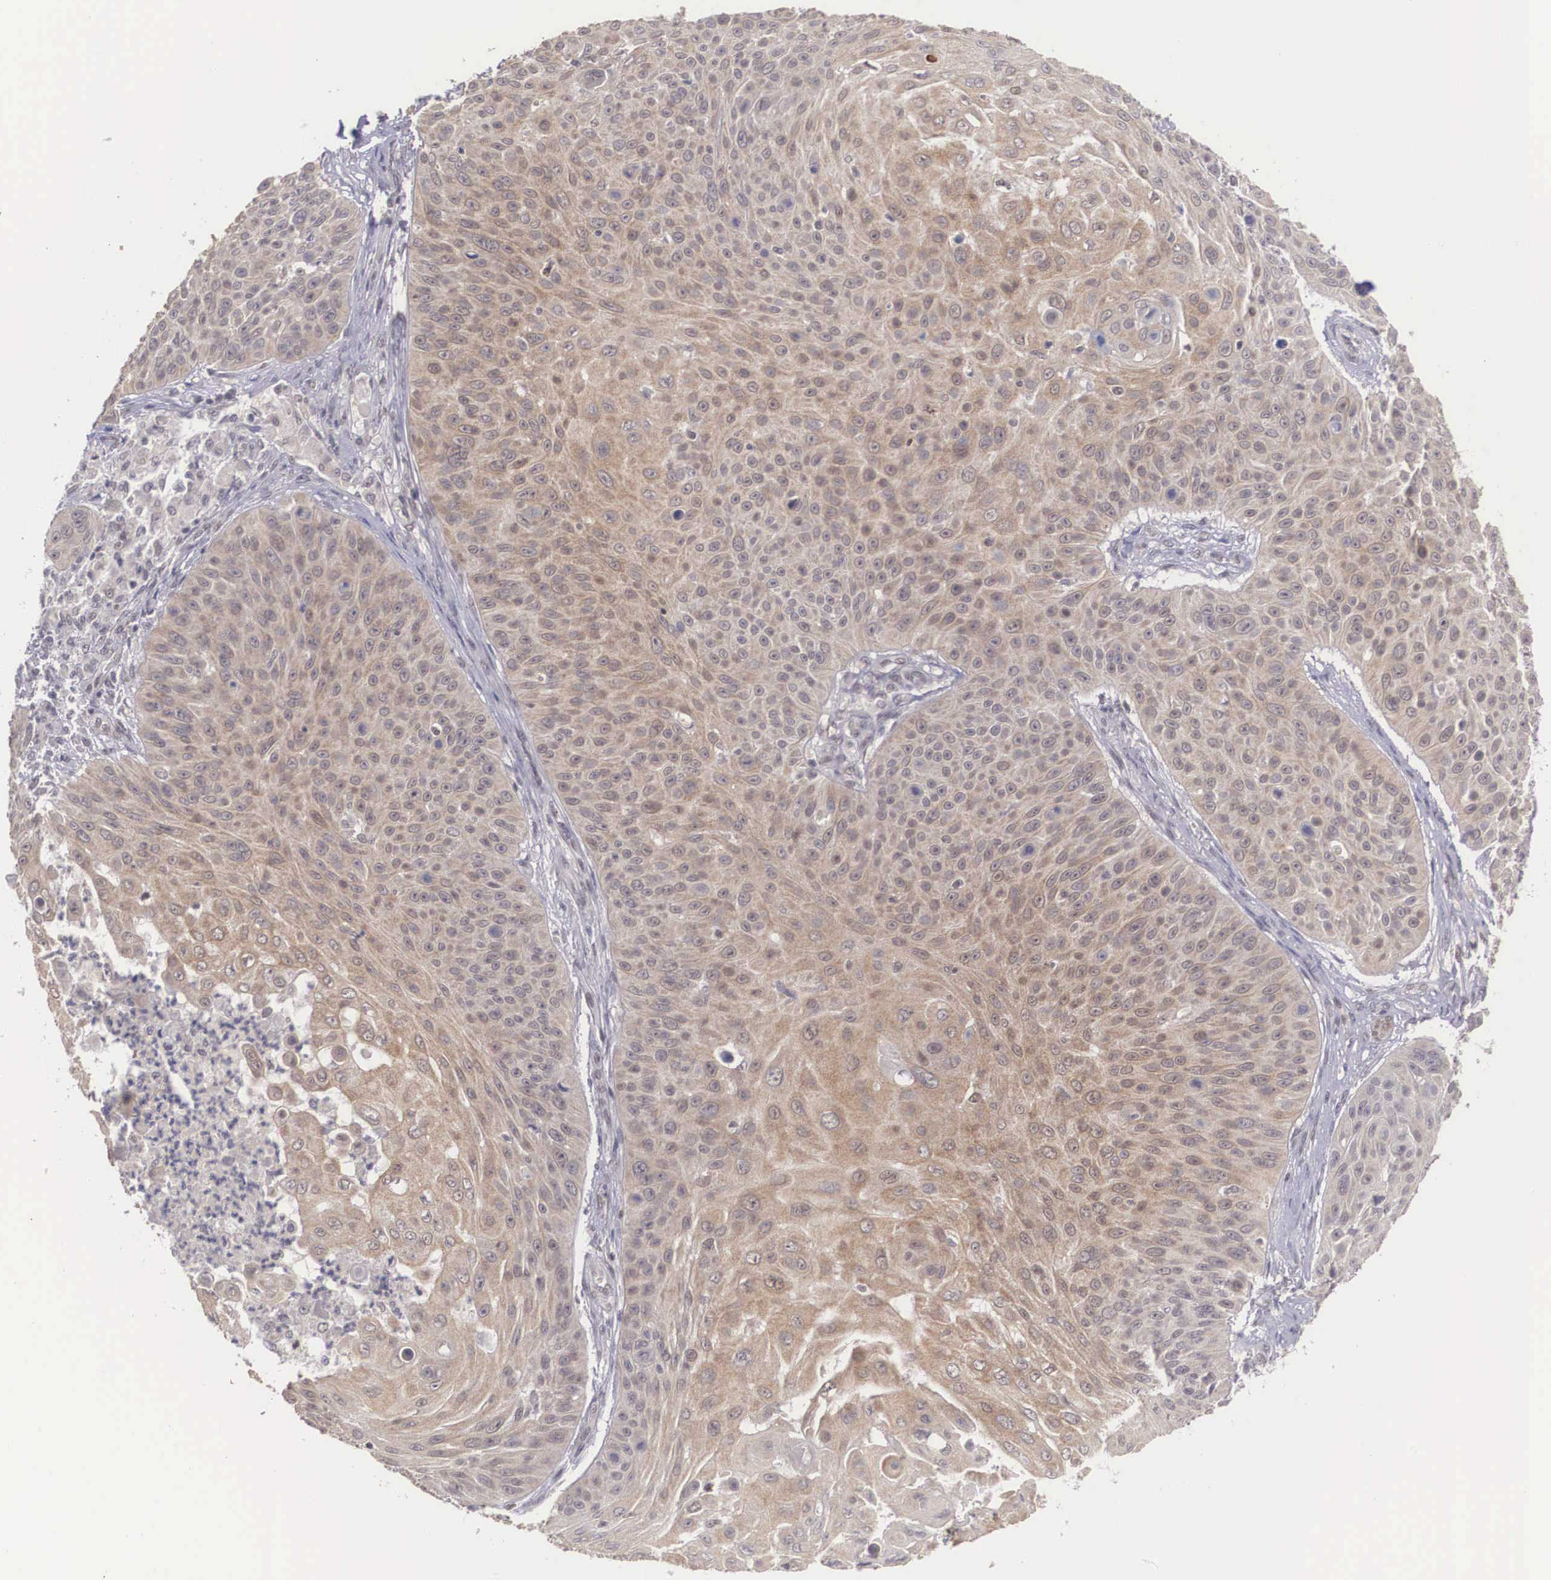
{"staining": {"intensity": "weak", "quantity": ">75%", "location": "cytoplasmic/membranous"}, "tissue": "skin cancer", "cell_type": "Tumor cells", "image_type": "cancer", "snomed": [{"axis": "morphology", "description": "Squamous cell carcinoma, NOS"}, {"axis": "topography", "description": "Skin"}], "caption": "IHC of human squamous cell carcinoma (skin) shows low levels of weak cytoplasmic/membranous expression in about >75% of tumor cells. The protein of interest is shown in brown color, while the nuclei are stained blue.", "gene": "NINL", "patient": {"sex": "male", "age": 82}}